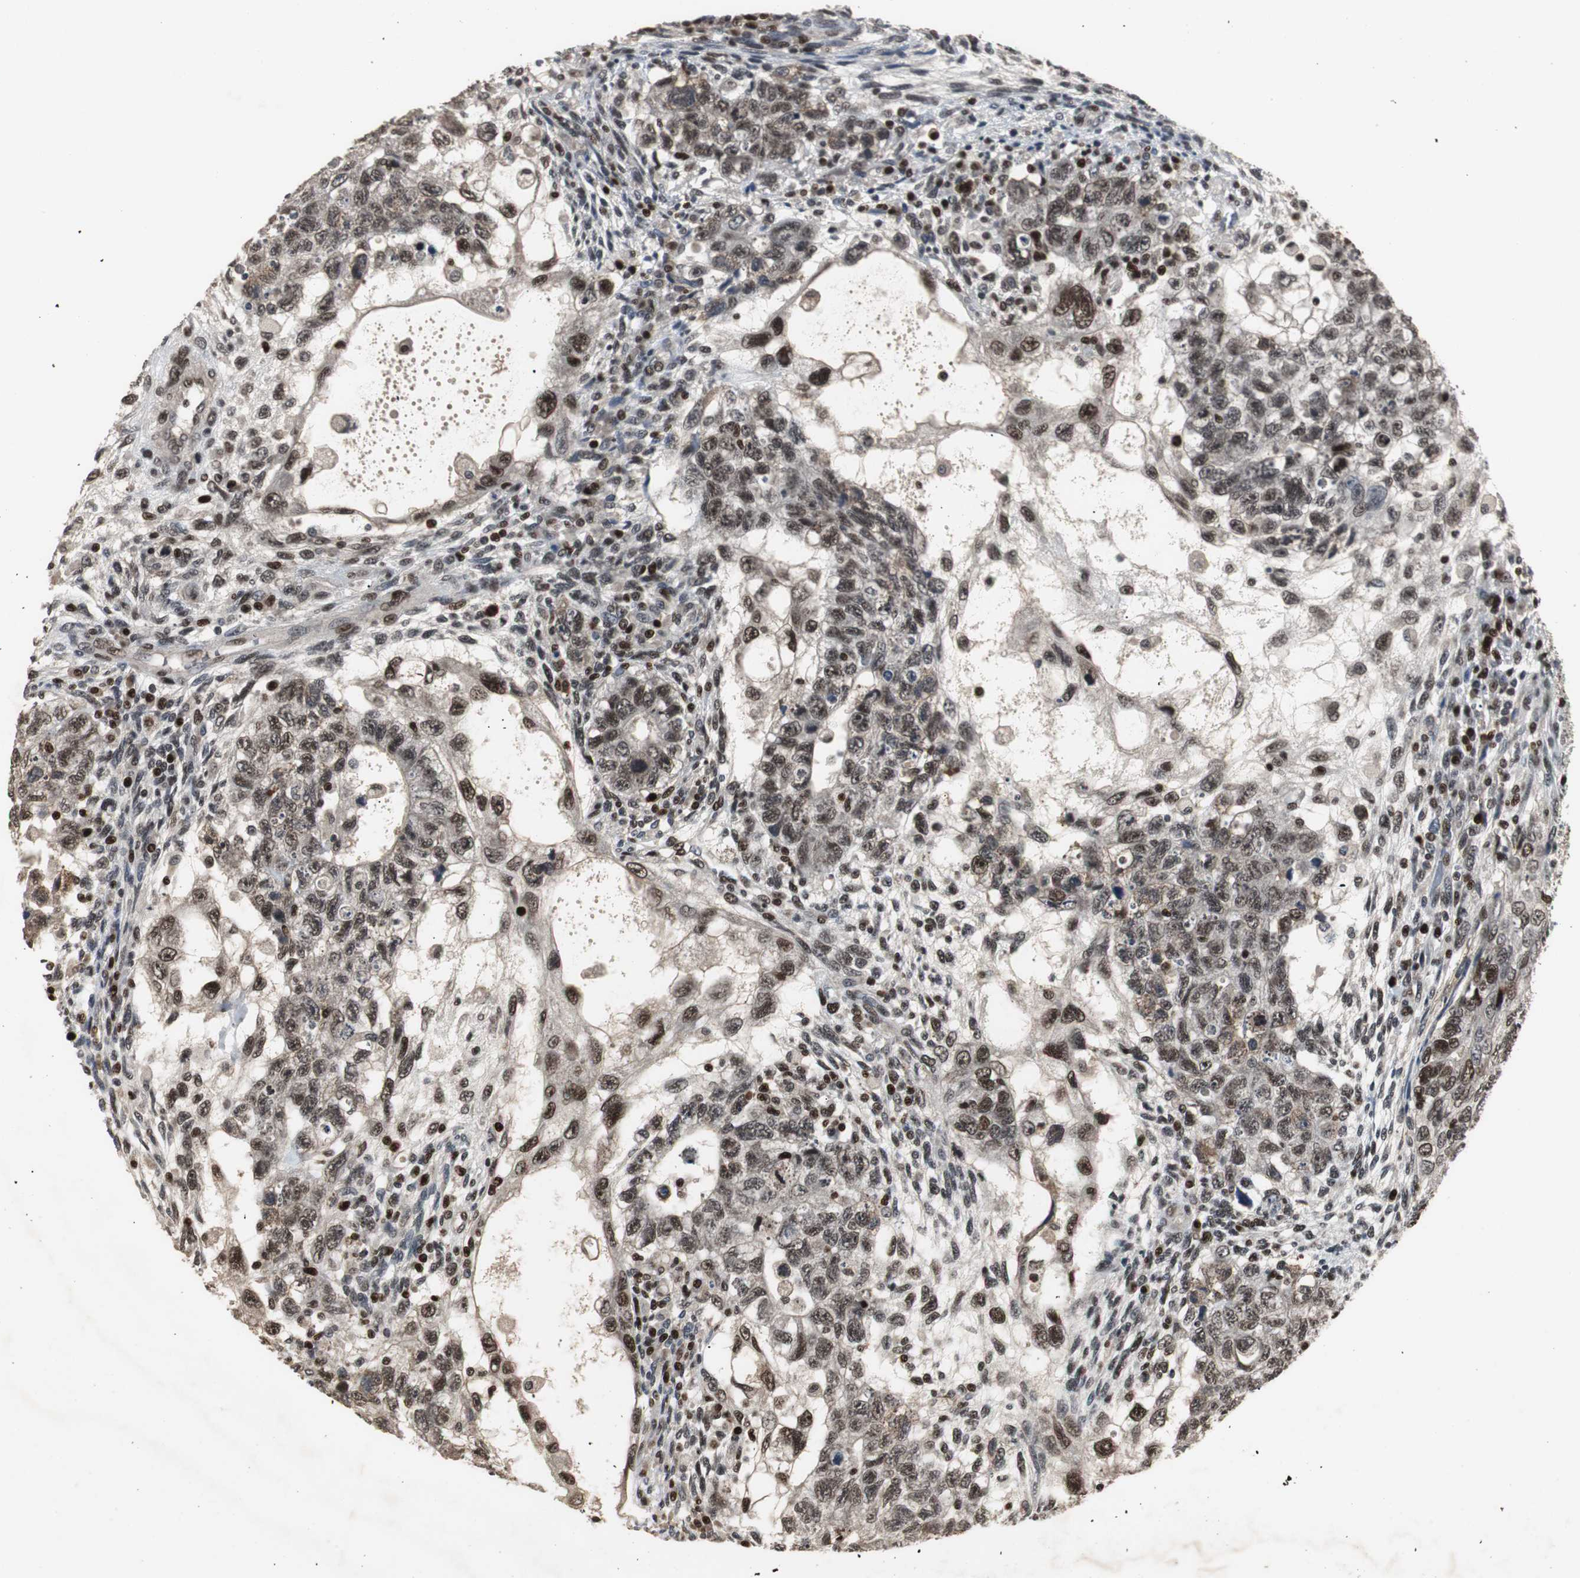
{"staining": {"intensity": "moderate", "quantity": ">75%", "location": "nuclear"}, "tissue": "testis cancer", "cell_type": "Tumor cells", "image_type": "cancer", "snomed": [{"axis": "morphology", "description": "Normal tissue, NOS"}, {"axis": "morphology", "description": "Carcinoma, Embryonal, NOS"}, {"axis": "topography", "description": "Testis"}], "caption": "Immunohistochemical staining of testis embryonal carcinoma reveals medium levels of moderate nuclear staining in approximately >75% of tumor cells. Nuclei are stained in blue.", "gene": "FEN1", "patient": {"sex": "male", "age": 36}}